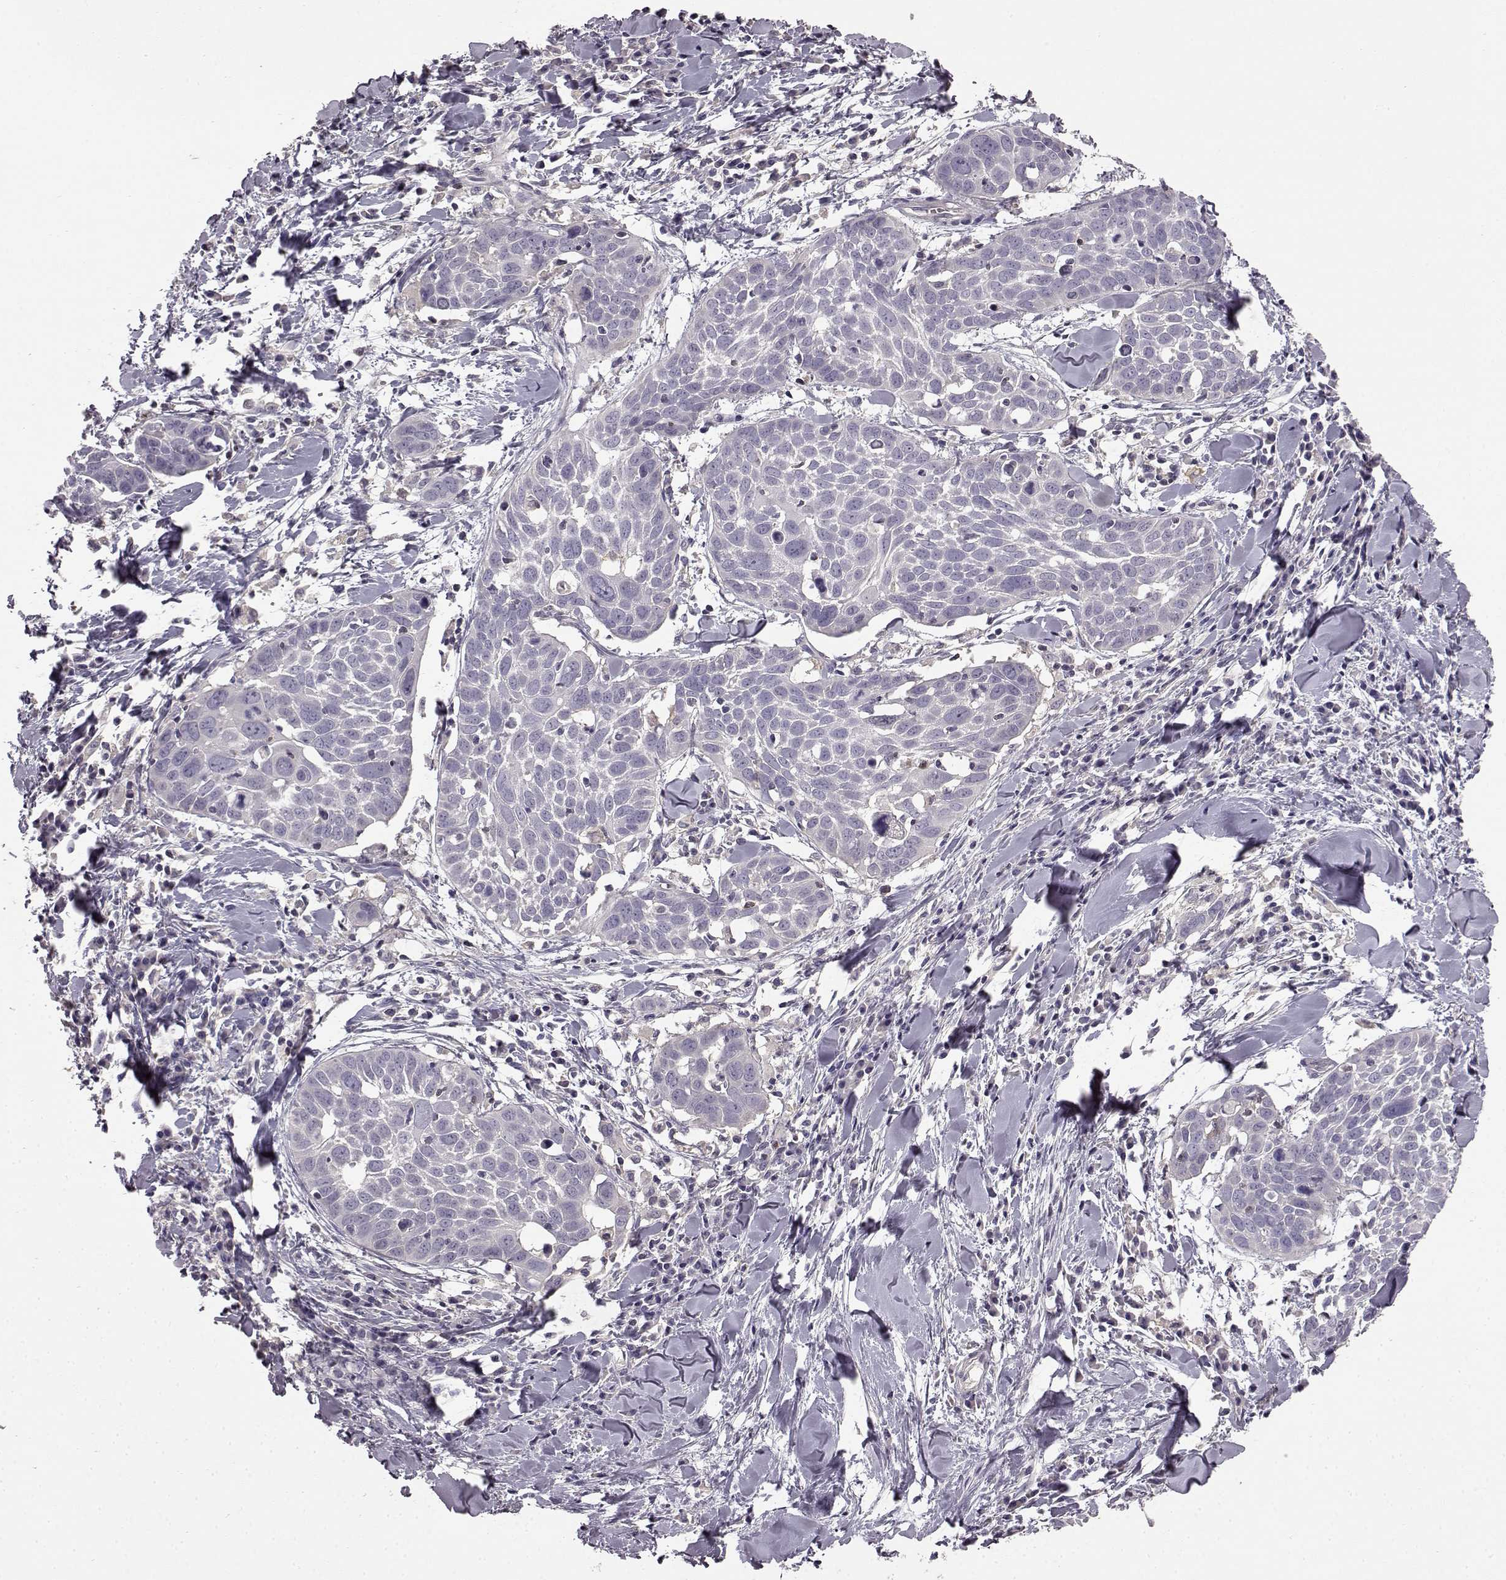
{"staining": {"intensity": "negative", "quantity": "none", "location": "none"}, "tissue": "lung cancer", "cell_type": "Tumor cells", "image_type": "cancer", "snomed": [{"axis": "morphology", "description": "Squamous cell carcinoma, NOS"}, {"axis": "topography", "description": "Lung"}], "caption": "This is a micrograph of IHC staining of squamous cell carcinoma (lung), which shows no expression in tumor cells.", "gene": "KRT85", "patient": {"sex": "male", "age": 57}}